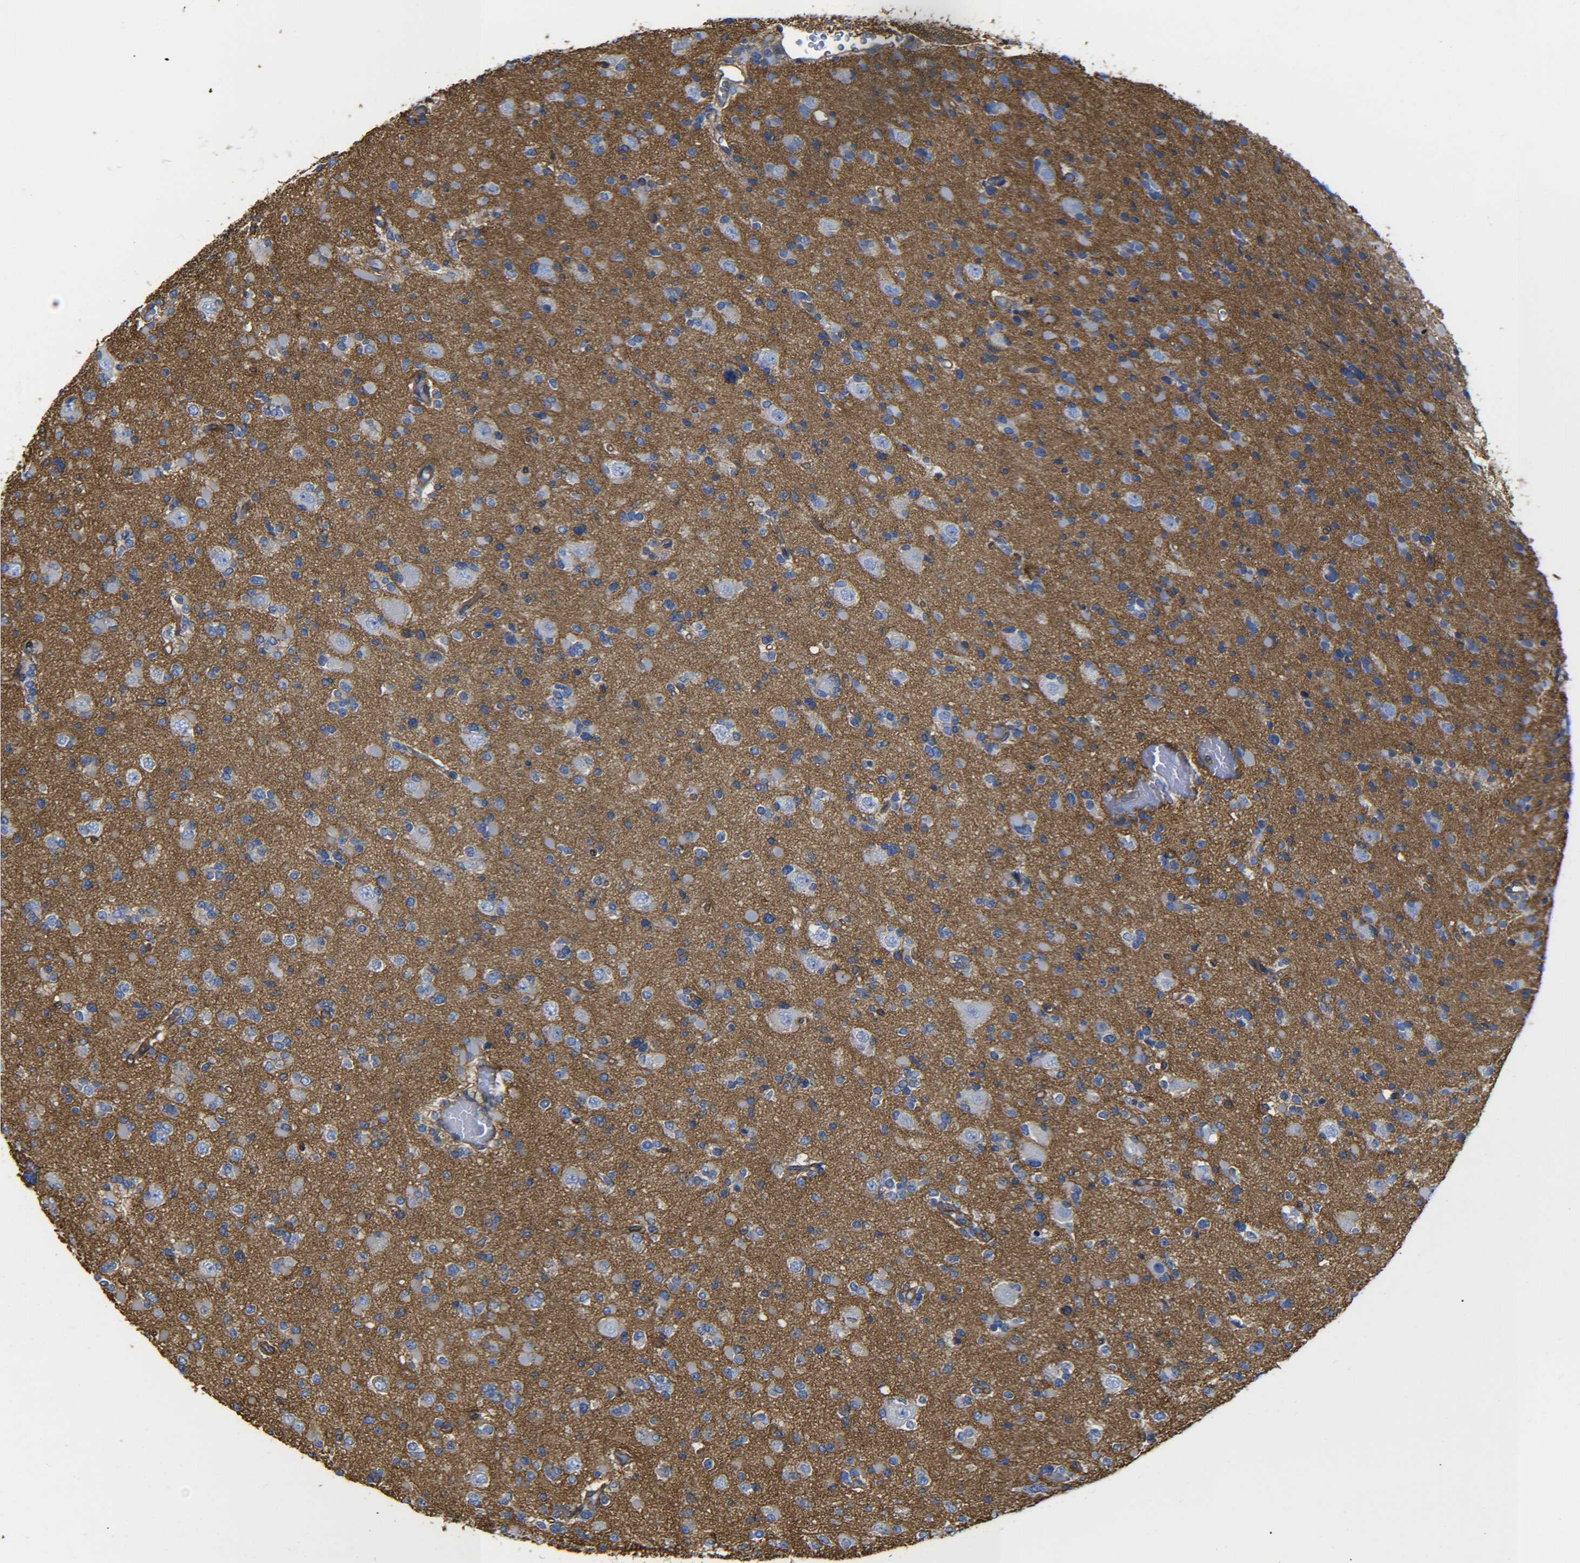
{"staining": {"intensity": "negative", "quantity": "none", "location": "none"}, "tissue": "glioma", "cell_type": "Tumor cells", "image_type": "cancer", "snomed": [{"axis": "morphology", "description": "Glioma, malignant, Low grade"}, {"axis": "topography", "description": "Brain"}], "caption": "This is an immunohistochemistry image of human low-grade glioma (malignant). There is no staining in tumor cells.", "gene": "SPTBN1", "patient": {"sex": "female", "age": 22}}